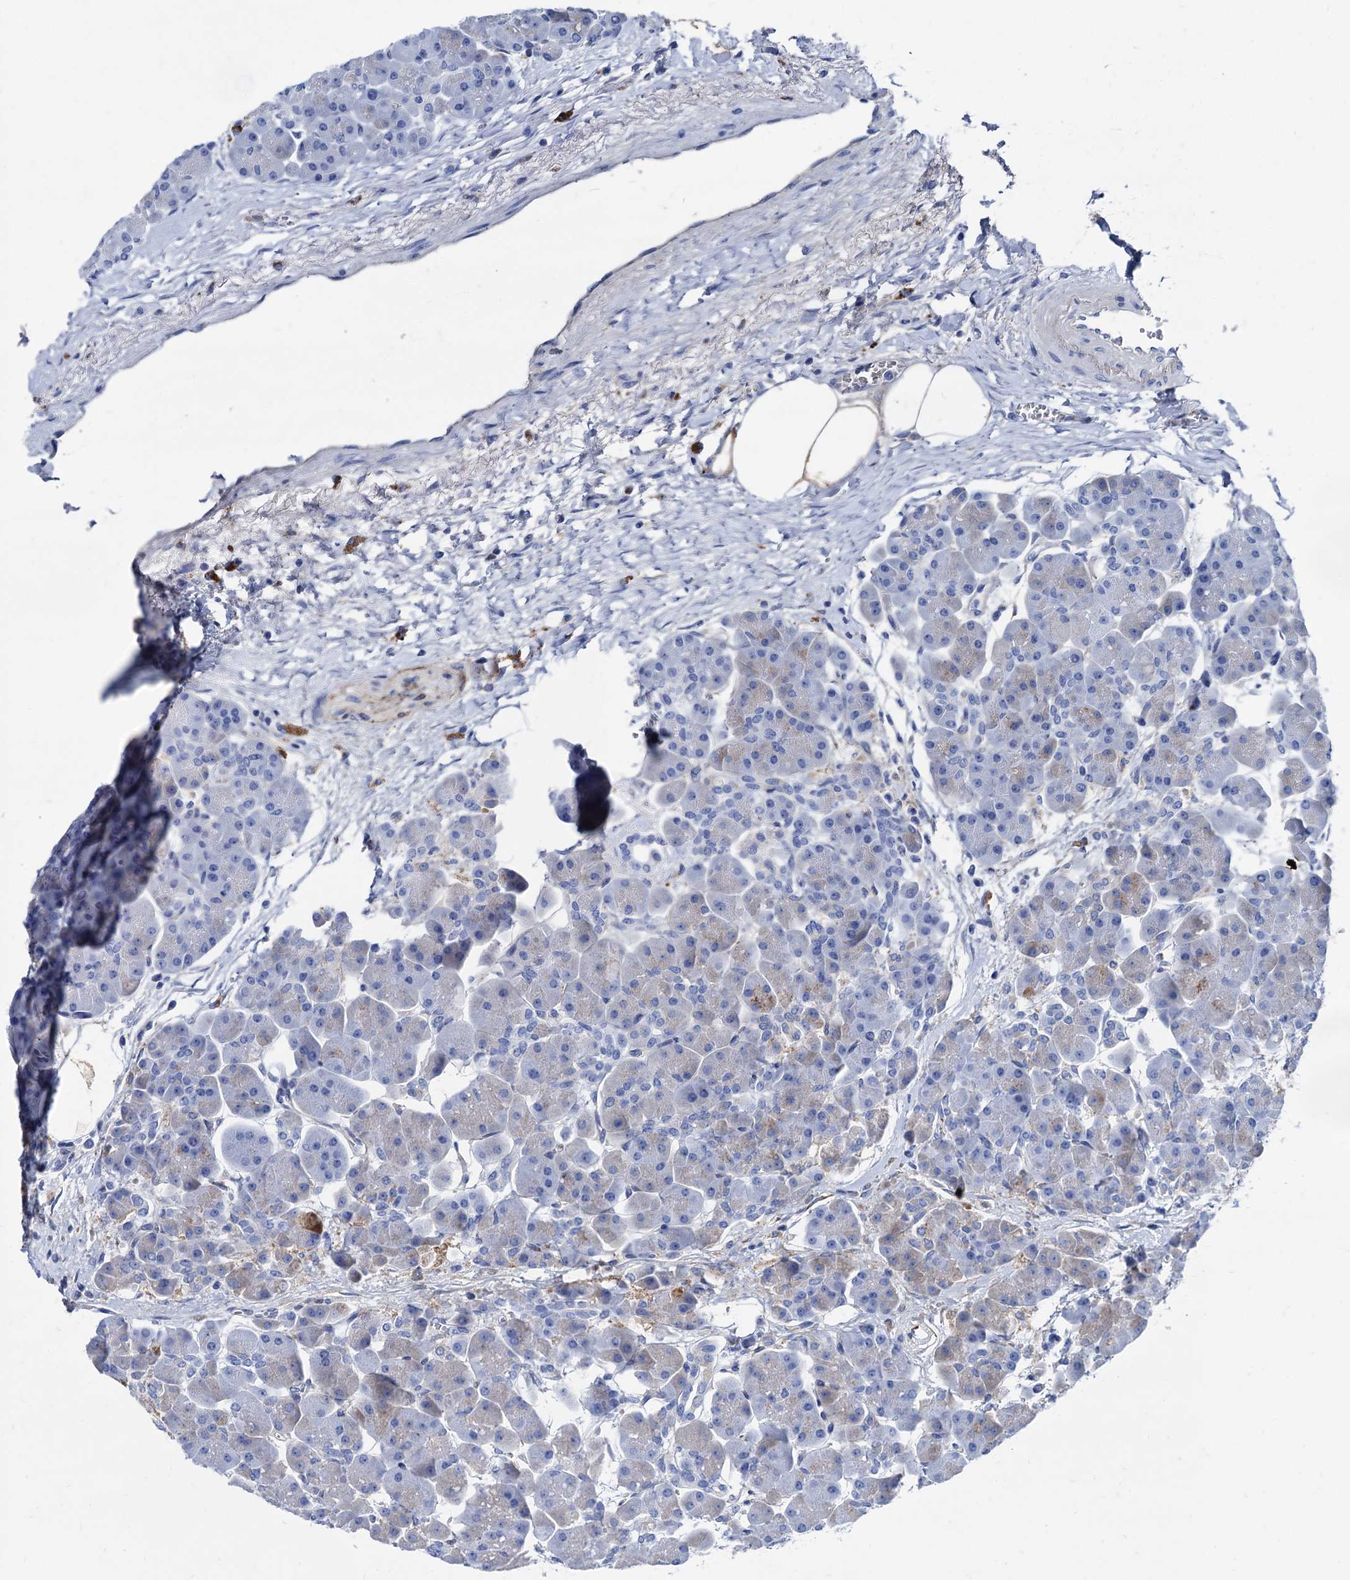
{"staining": {"intensity": "weak", "quantity": "<25%", "location": "cytoplasmic/membranous"}, "tissue": "pancreas", "cell_type": "Exocrine glandular cells", "image_type": "normal", "snomed": [{"axis": "morphology", "description": "Normal tissue, NOS"}, {"axis": "topography", "description": "Pancreas"}], "caption": "Photomicrograph shows no protein expression in exocrine glandular cells of normal pancreas.", "gene": "APOD", "patient": {"sex": "male", "age": 66}}